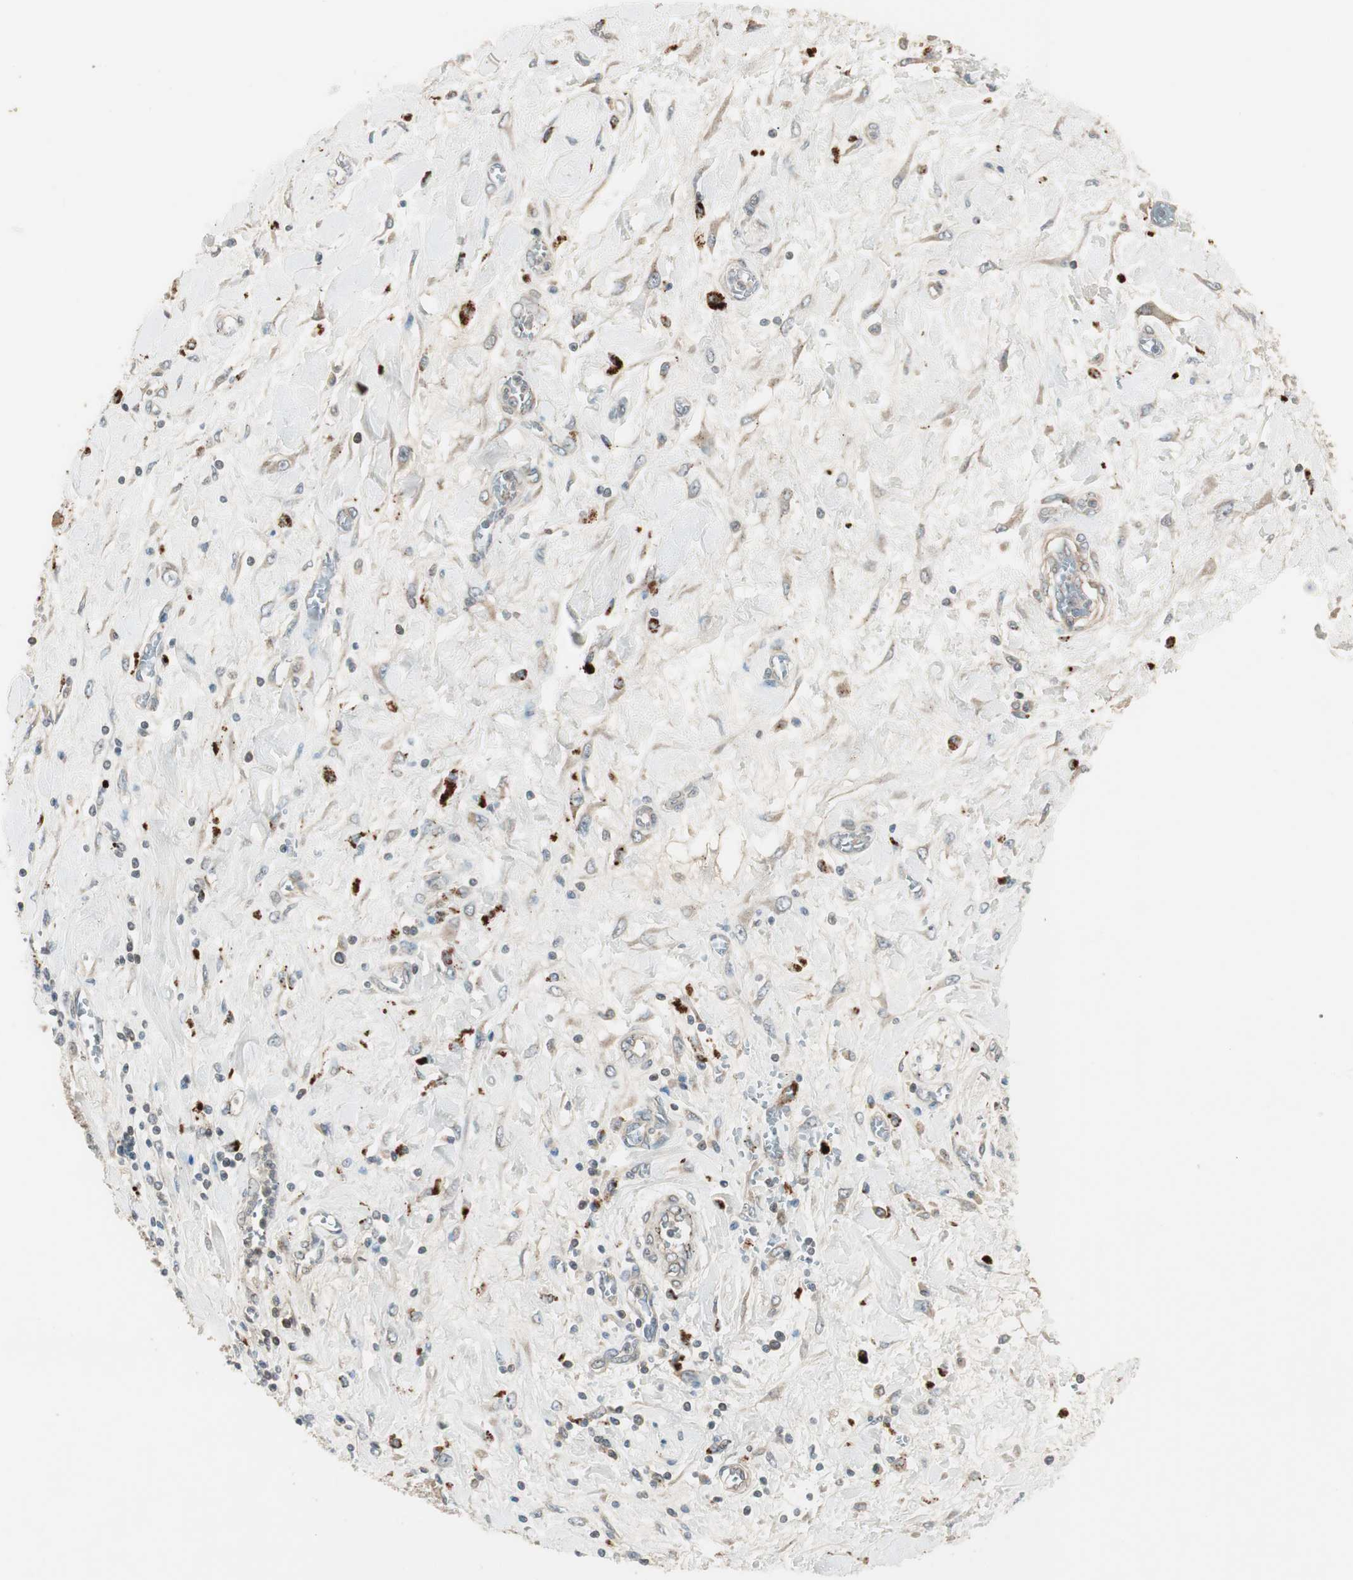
{"staining": {"intensity": "negative", "quantity": "none", "location": "none"}, "tissue": "pancreatic cancer", "cell_type": "Tumor cells", "image_type": "cancer", "snomed": [{"axis": "morphology", "description": "Adenocarcinoma, NOS"}, {"axis": "topography", "description": "Pancreas"}], "caption": "DAB immunohistochemical staining of pancreatic cancer (adenocarcinoma) shows no significant positivity in tumor cells. (DAB IHC, high magnification).", "gene": "SFRP1", "patient": {"sex": "female", "age": 70}}